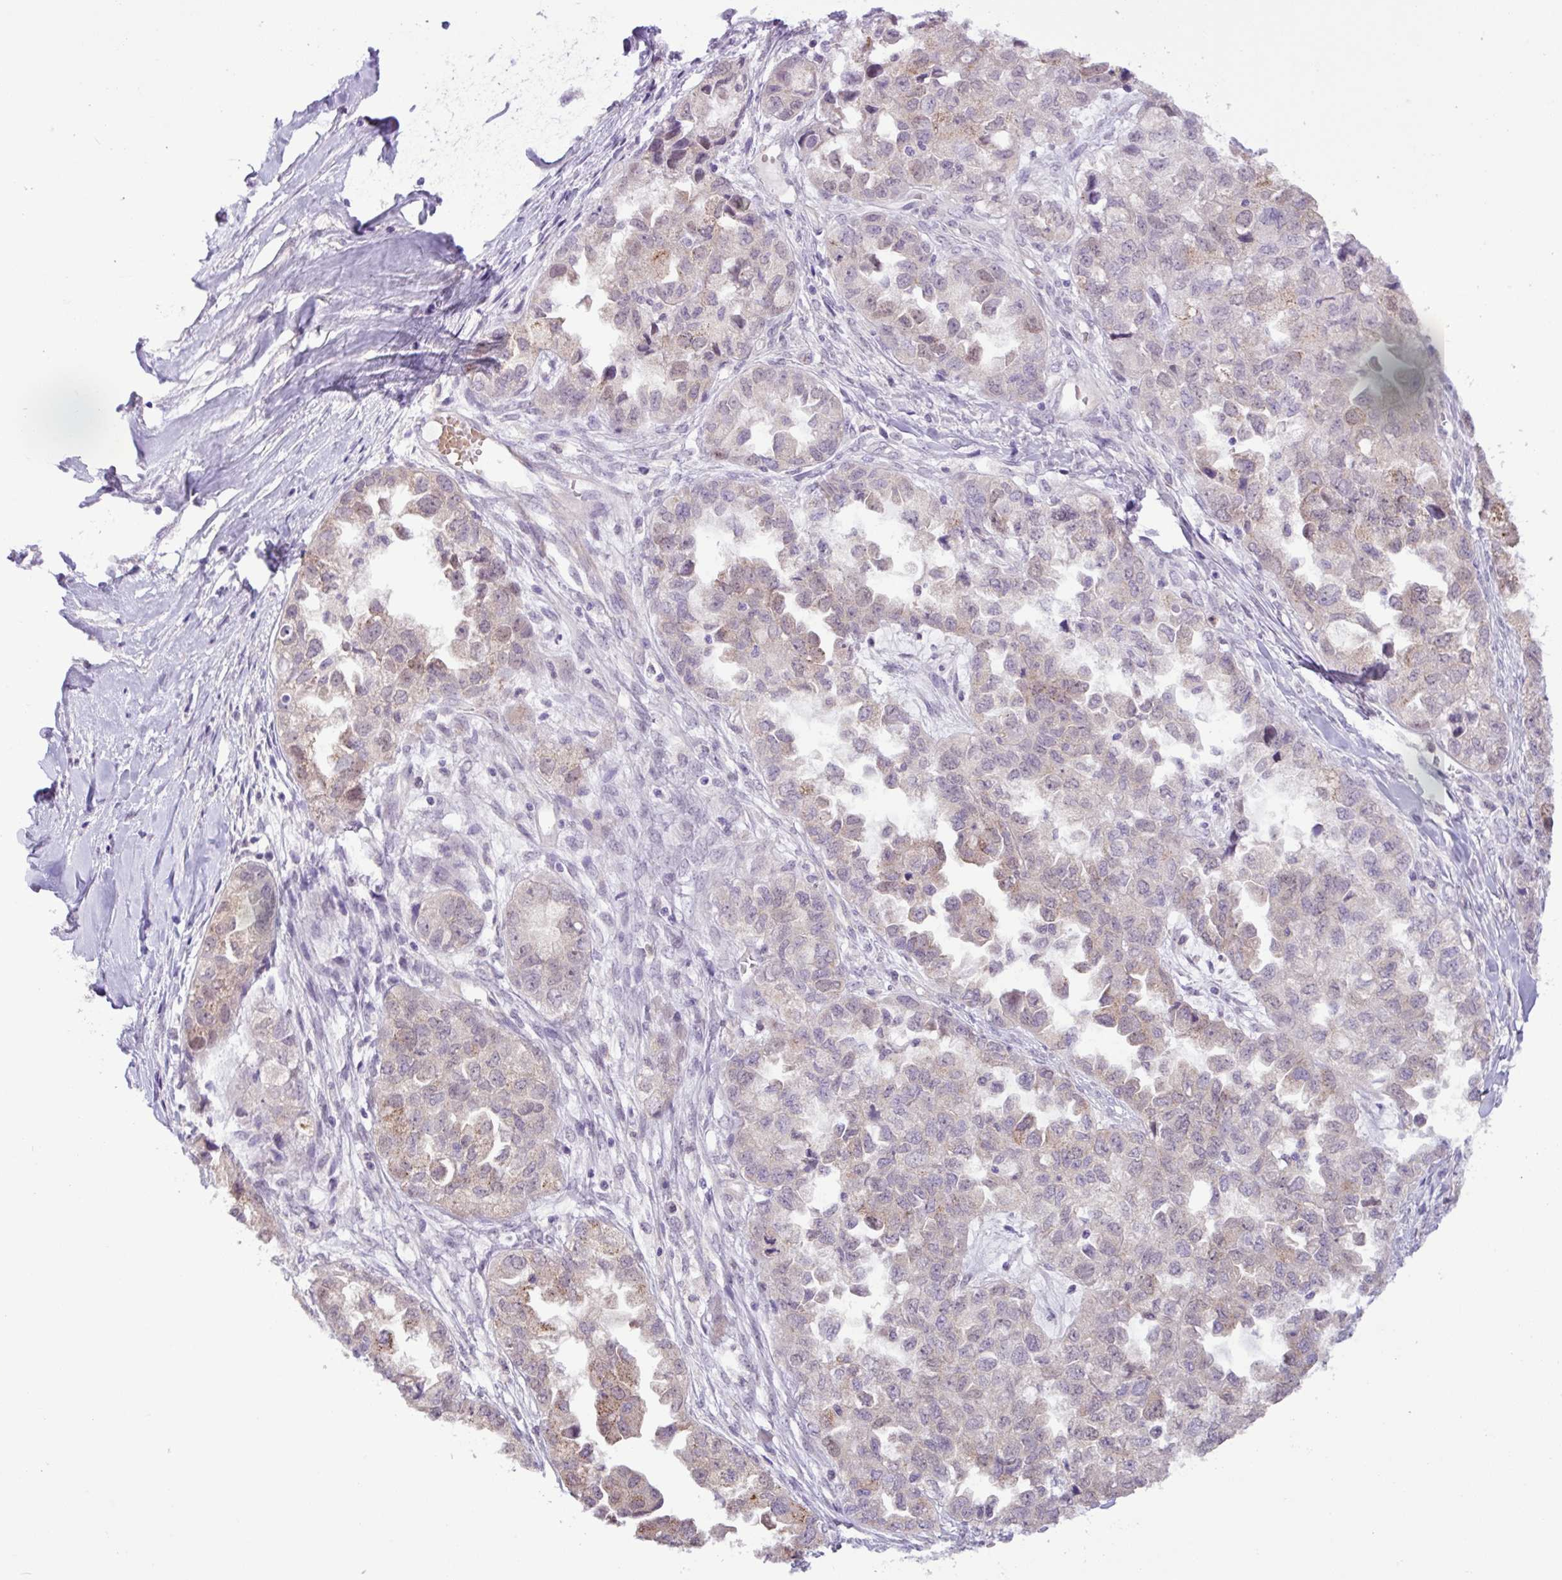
{"staining": {"intensity": "weak", "quantity": "25%-75%", "location": "cytoplasmic/membranous"}, "tissue": "ovarian cancer", "cell_type": "Tumor cells", "image_type": "cancer", "snomed": [{"axis": "morphology", "description": "Cystadenocarcinoma, serous, NOS"}, {"axis": "topography", "description": "Ovary"}], "caption": "The immunohistochemical stain highlights weak cytoplasmic/membranous staining in tumor cells of ovarian cancer (serous cystadenocarcinoma) tissue.", "gene": "TONSL", "patient": {"sex": "female", "age": 84}}